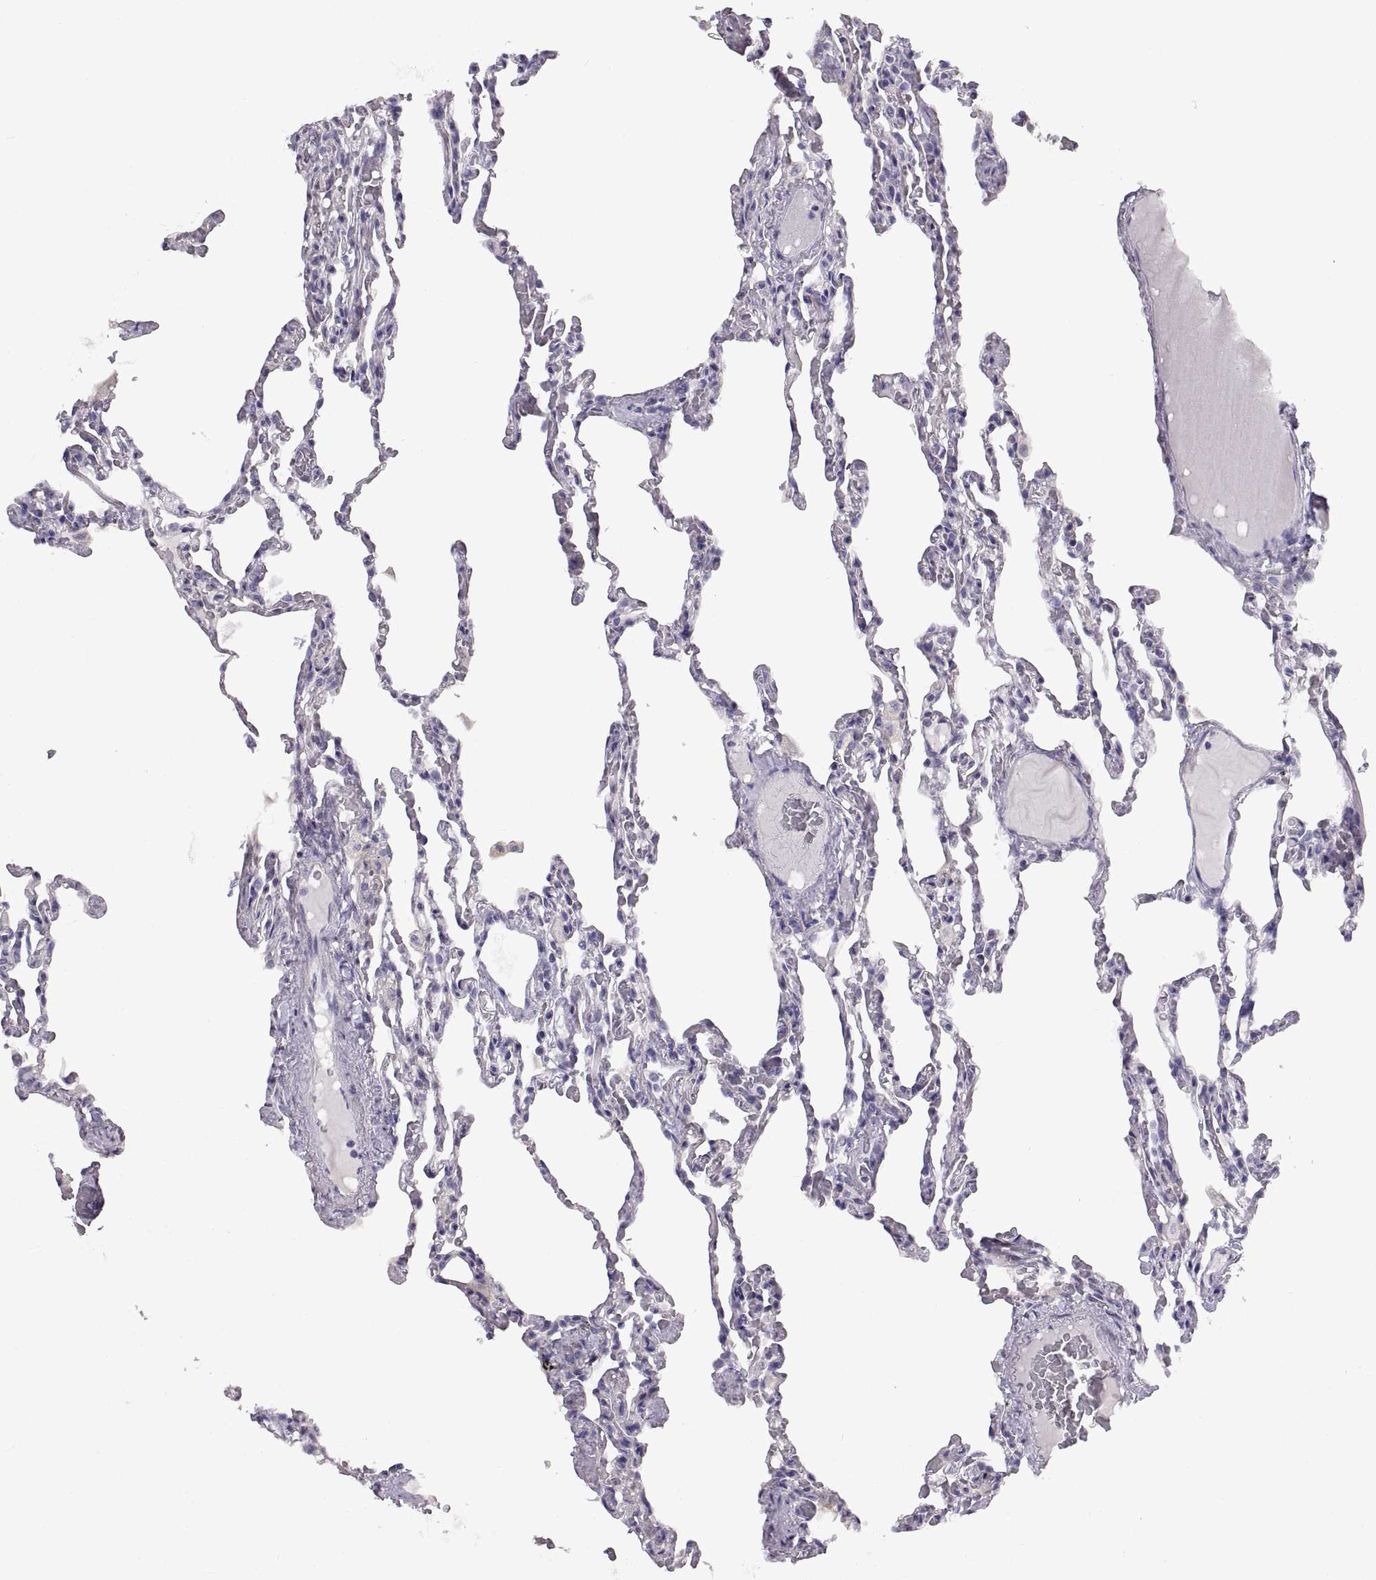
{"staining": {"intensity": "negative", "quantity": "none", "location": "none"}, "tissue": "lung", "cell_type": "Alveolar cells", "image_type": "normal", "snomed": [{"axis": "morphology", "description": "Normal tissue, NOS"}, {"axis": "topography", "description": "Lung"}], "caption": "IHC of benign lung displays no positivity in alveolar cells.", "gene": "CRYBB3", "patient": {"sex": "female", "age": 43}}